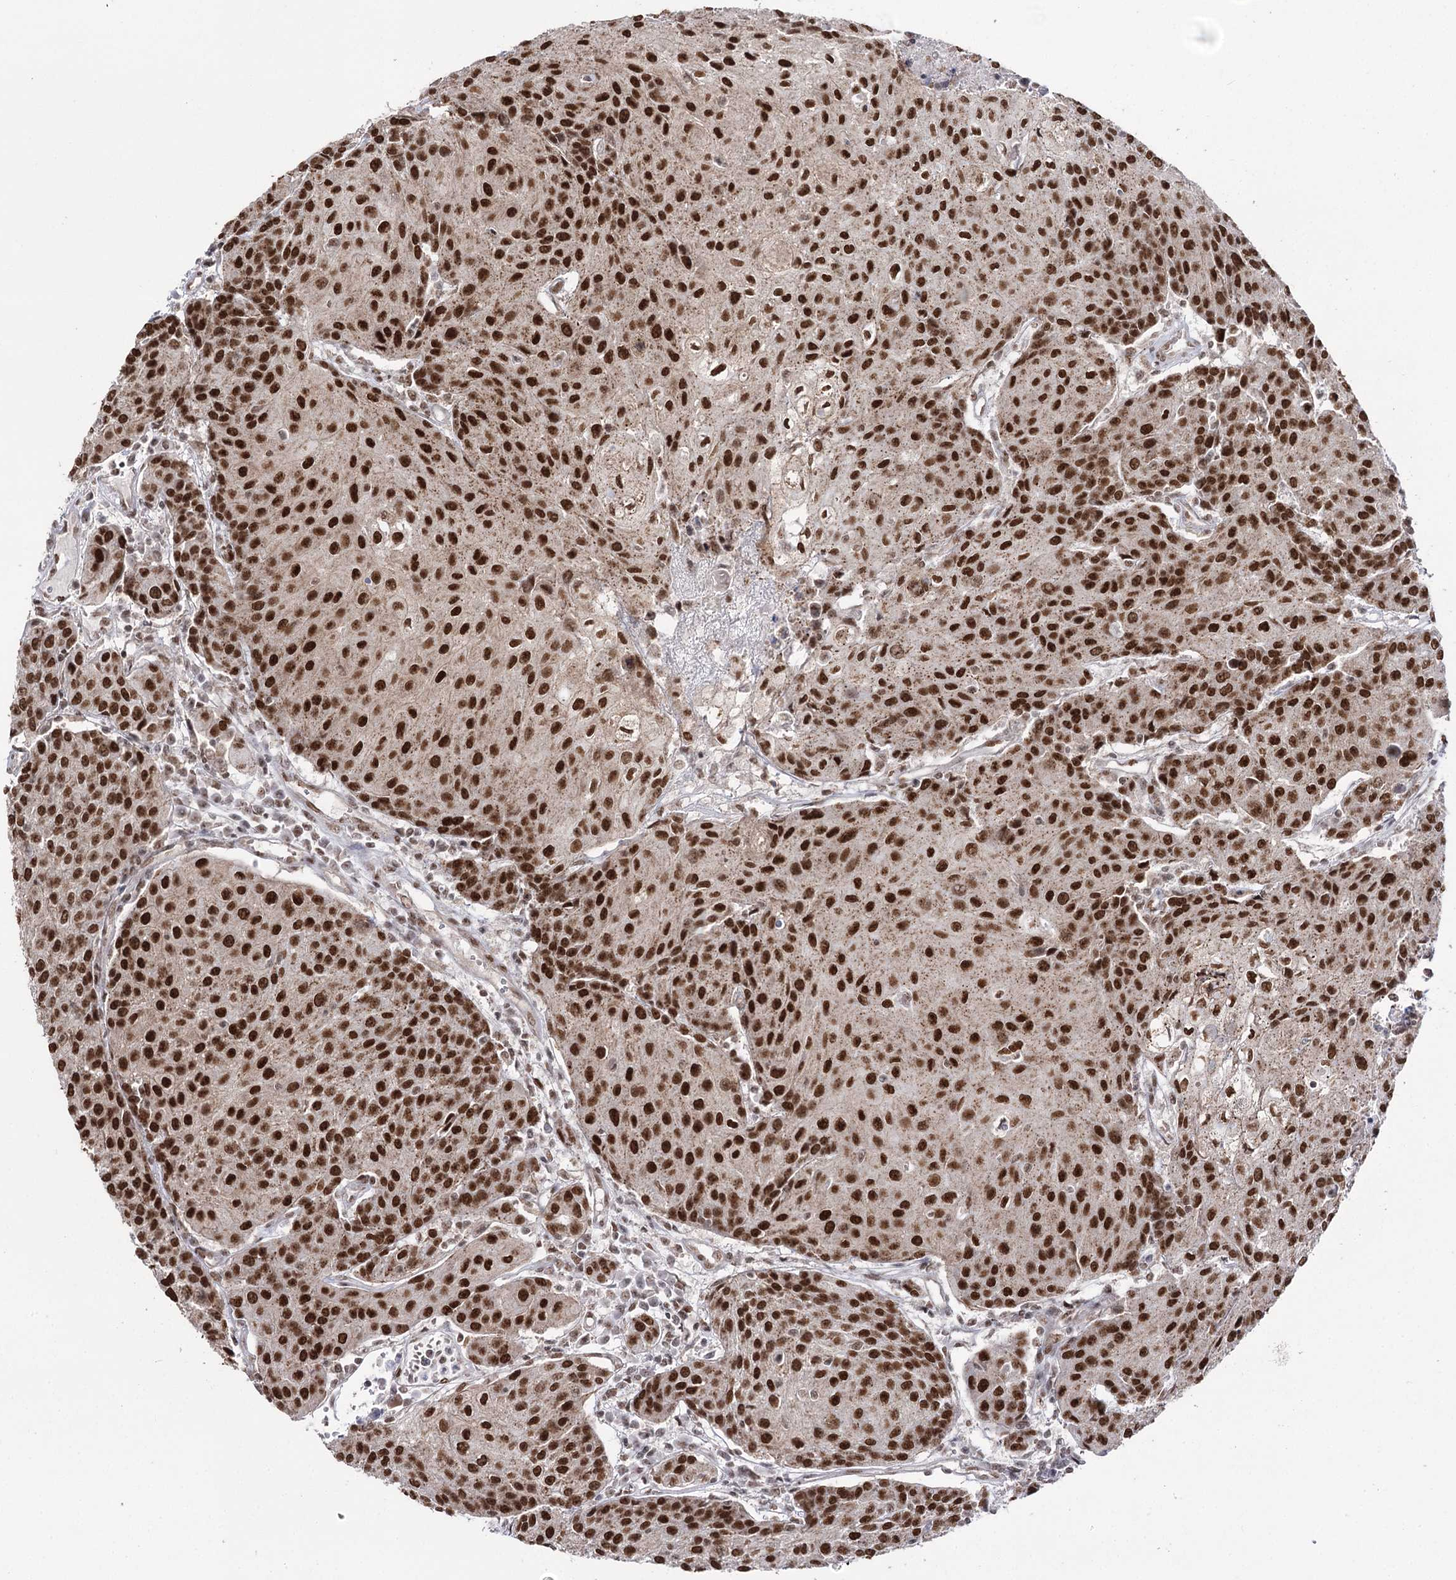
{"staining": {"intensity": "strong", "quantity": ">75%", "location": "nuclear"}, "tissue": "urothelial cancer", "cell_type": "Tumor cells", "image_type": "cancer", "snomed": [{"axis": "morphology", "description": "Urothelial carcinoma, High grade"}, {"axis": "topography", "description": "Urinary bladder"}], "caption": "Strong nuclear protein expression is present in approximately >75% of tumor cells in urothelial carcinoma (high-grade). (DAB IHC, brown staining for protein, blue staining for nuclei).", "gene": "VGLL4", "patient": {"sex": "female", "age": 85}}